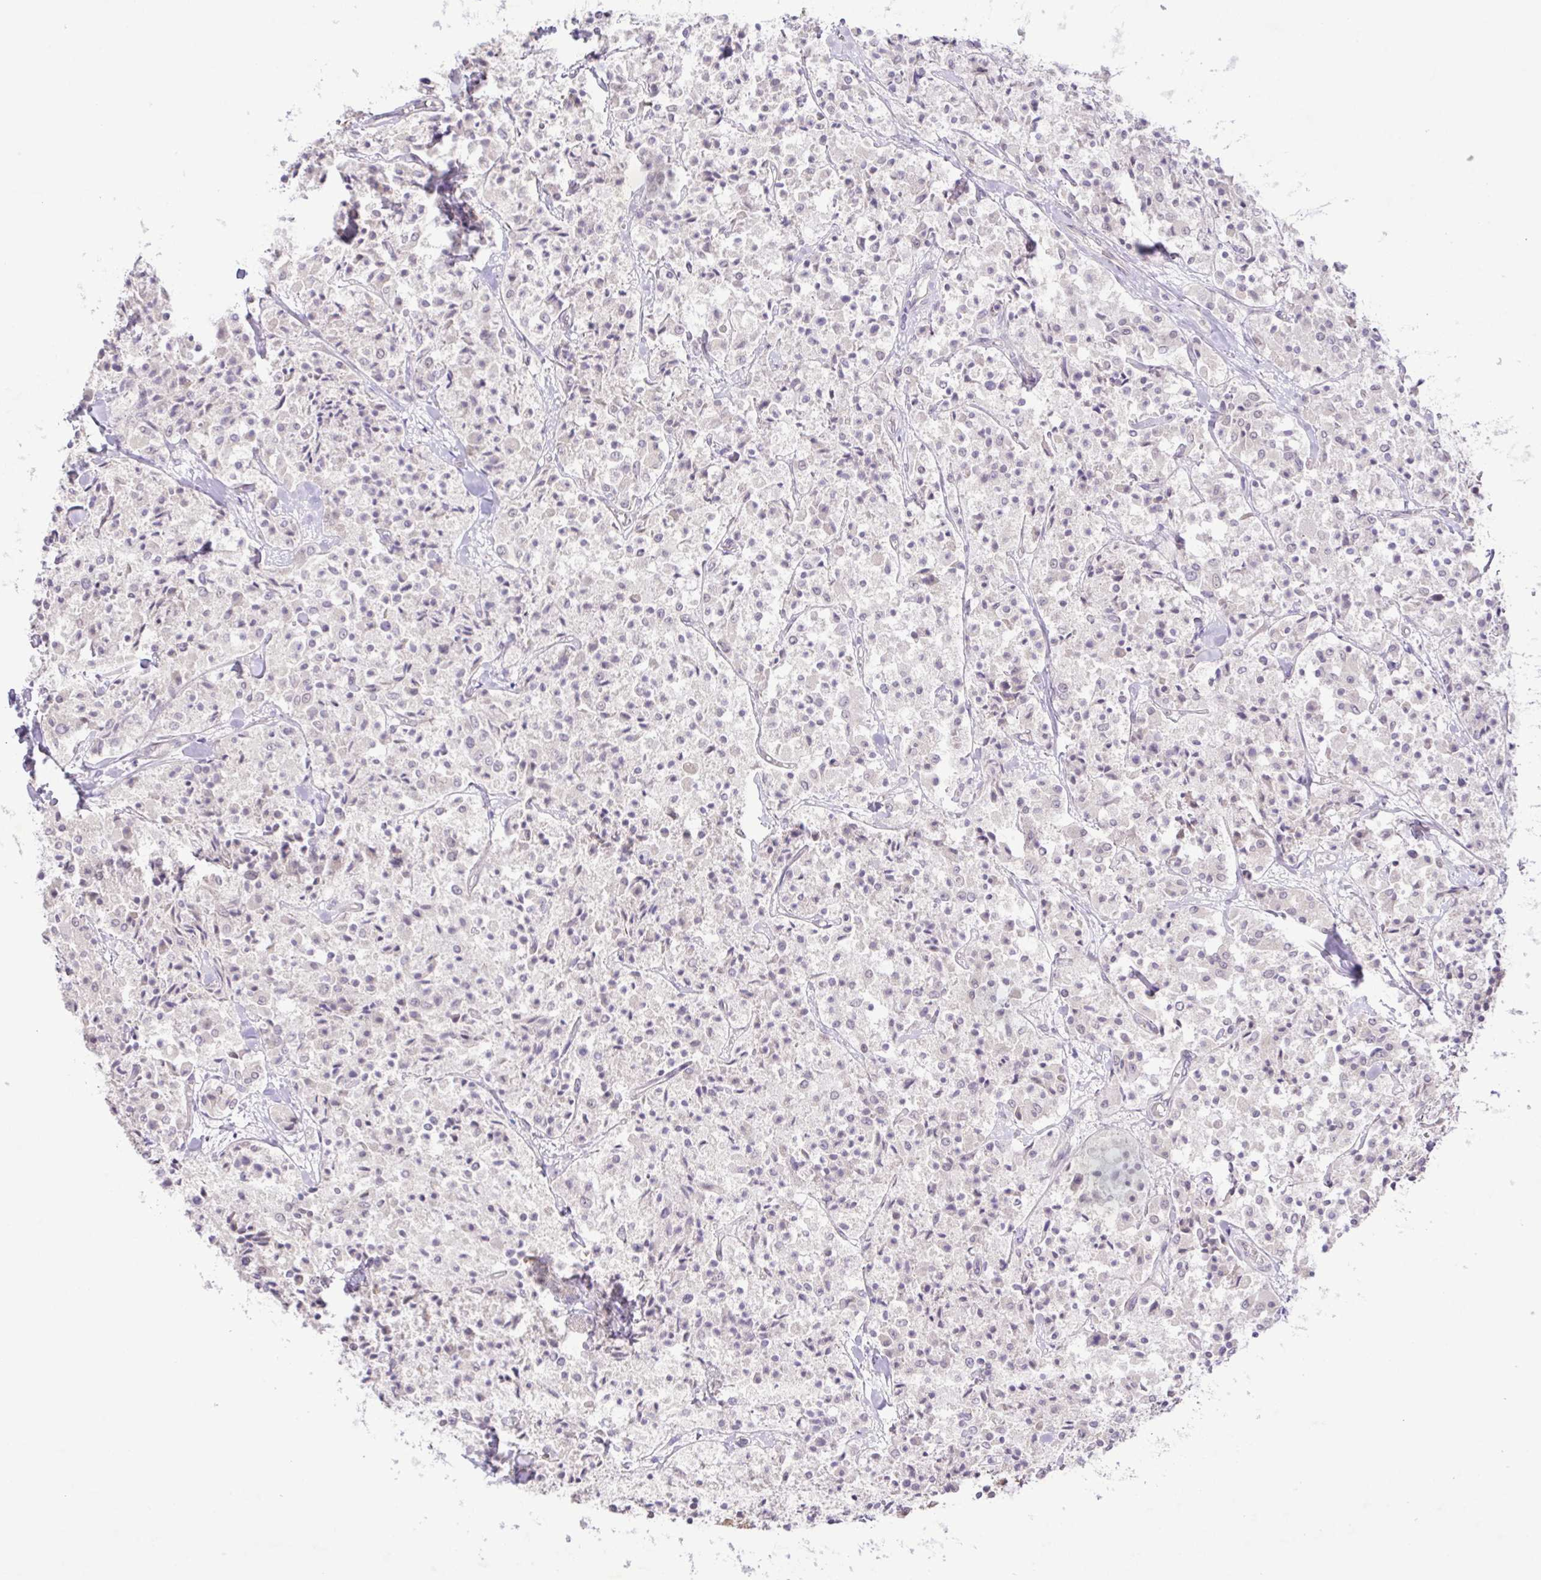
{"staining": {"intensity": "negative", "quantity": "none", "location": "none"}, "tissue": "carcinoid", "cell_type": "Tumor cells", "image_type": "cancer", "snomed": [{"axis": "morphology", "description": "Carcinoid, malignant, NOS"}, {"axis": "topography", "description": "Lung"}], "caption": "The photomicrograph displays no significant expression in tumor cells of carcinoid.", "gene": "IL1RN", "patient": {"sex": "male", "age": 71}}